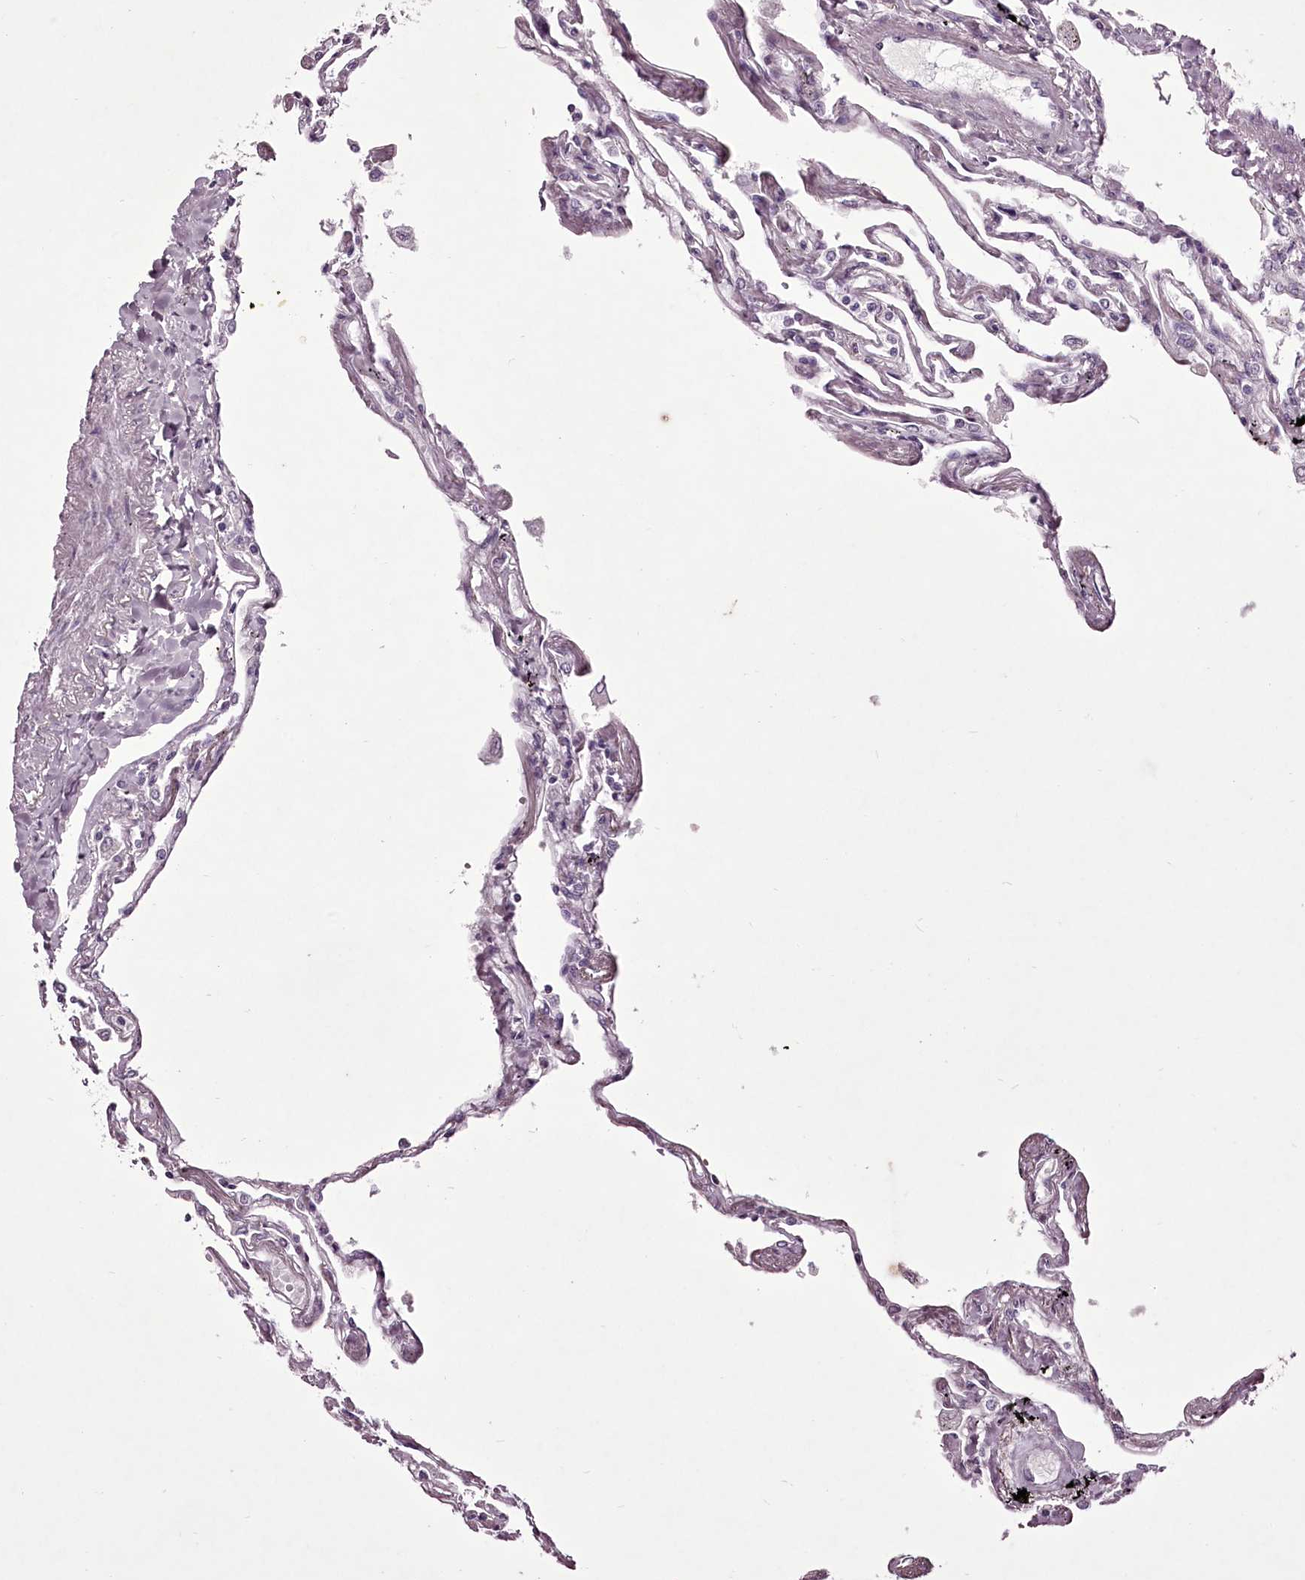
{"staining": {"intensity": "negative", "quantity": "none", "location": "none"}, "tissue": "lung", "cell_type": "Alveolar cells", "image_type": "normal", "snomed": [{"axis": "morphology", "description": "Normal tissue, NOS"}, {"axis": "topography", "description": "Lung"}], "caption": "Lung stained for a protein using immunohistochemistry (IHC) shows no positivity alveolar cells.", "gene": "C1orf56", "patient": {"sex": "female", "age": 67}}